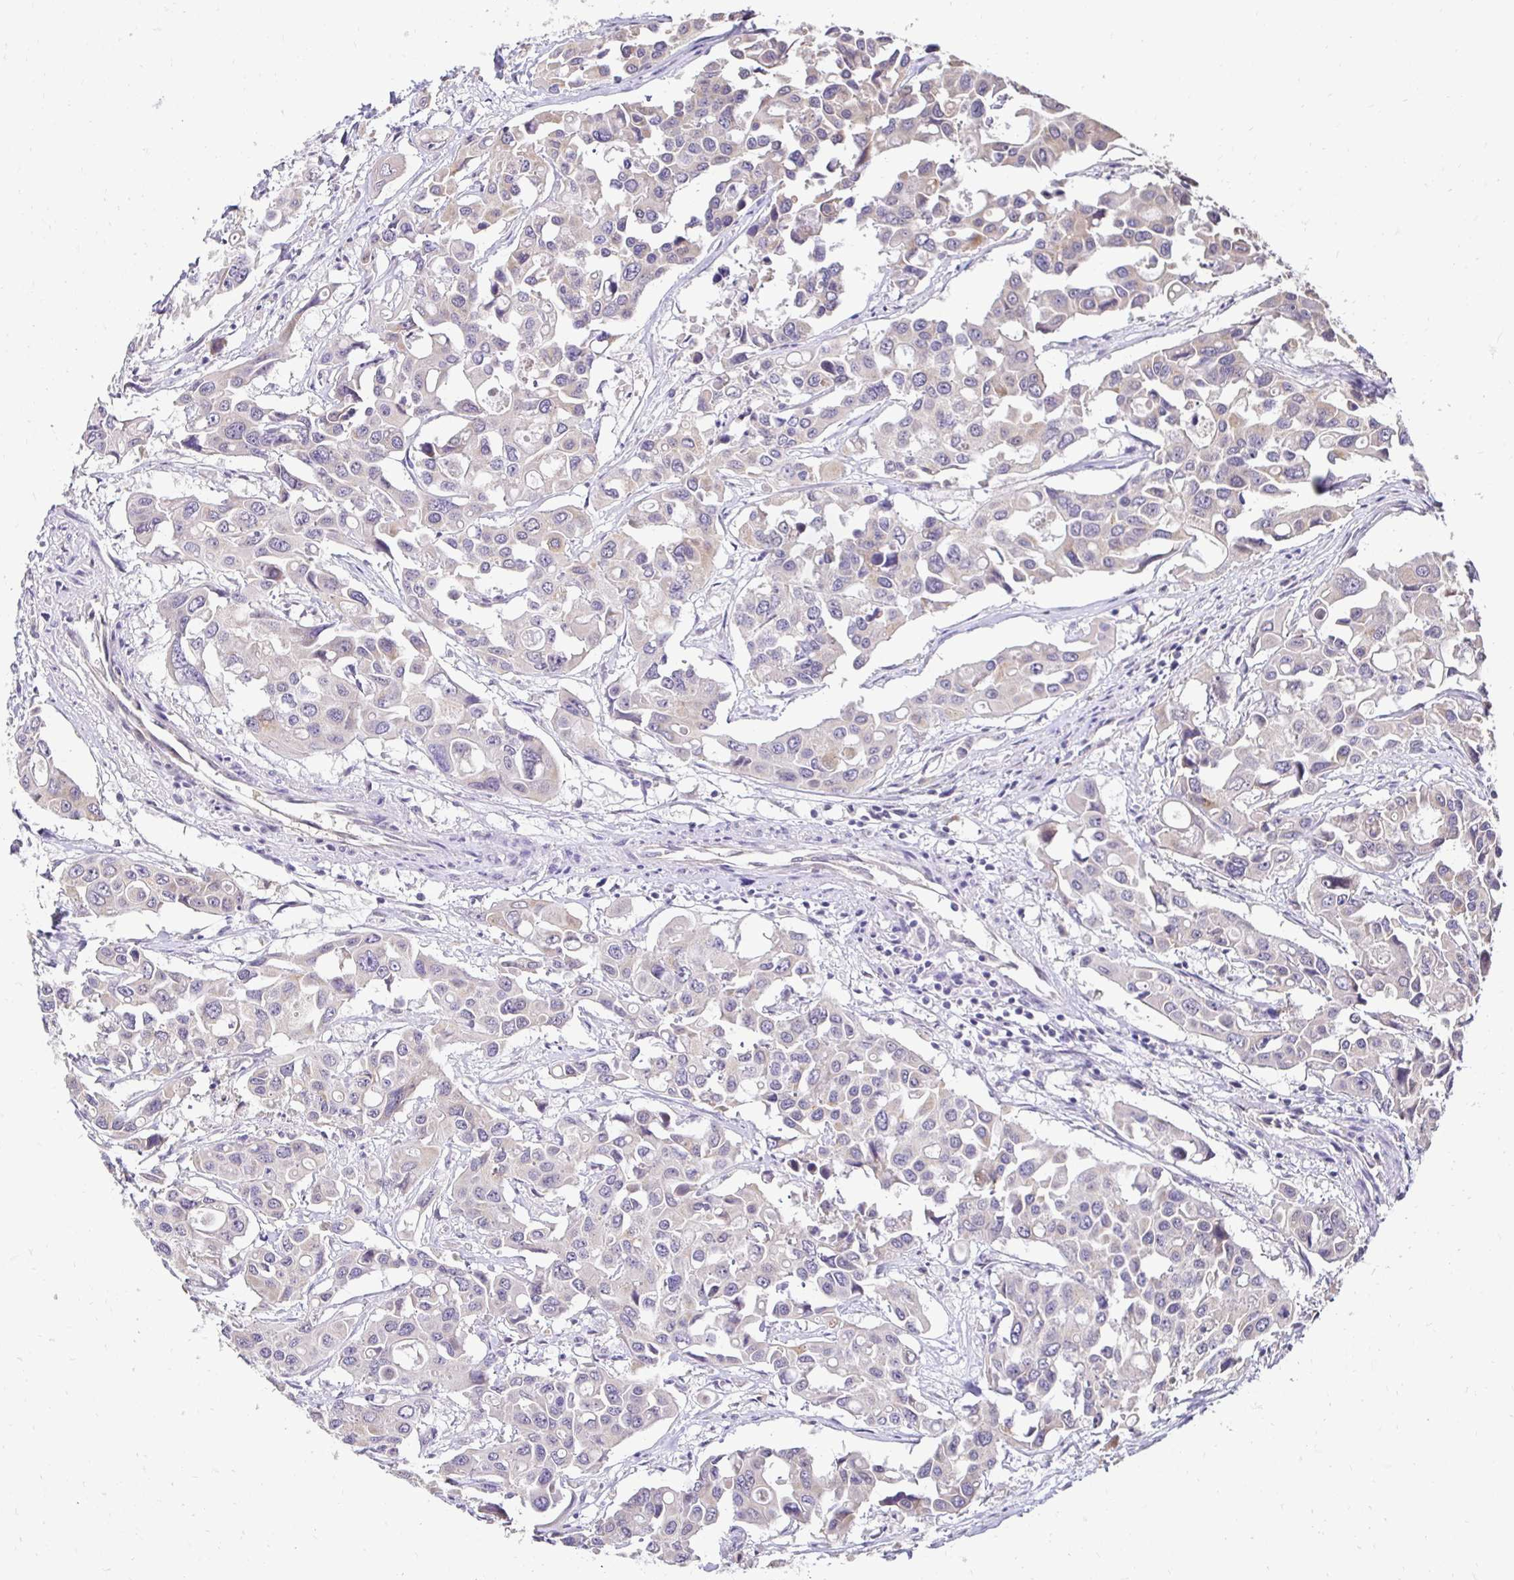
{"staining": {"intensity": "weak", "quantity": "<25%", "location": "cytoplasmic/membranous"}, "tissue": "colorectal cancer", "cell_type": "Tumor cells", "image_type": "cancer", "snomed": [{"axis": "morphology", "description": "Adenocarcinoma, NOS"}, {"axis": "topography", "description": "Colon"}], "caption": "IHC photomicrograph of neoplastic tissue: colorectal cancer (adenocarcinoma) stained with DAB exhibits no significant protein expression in tumor cells.", "gene": "RHEBL1", "patient": {"sex": "male", "age": 77}}